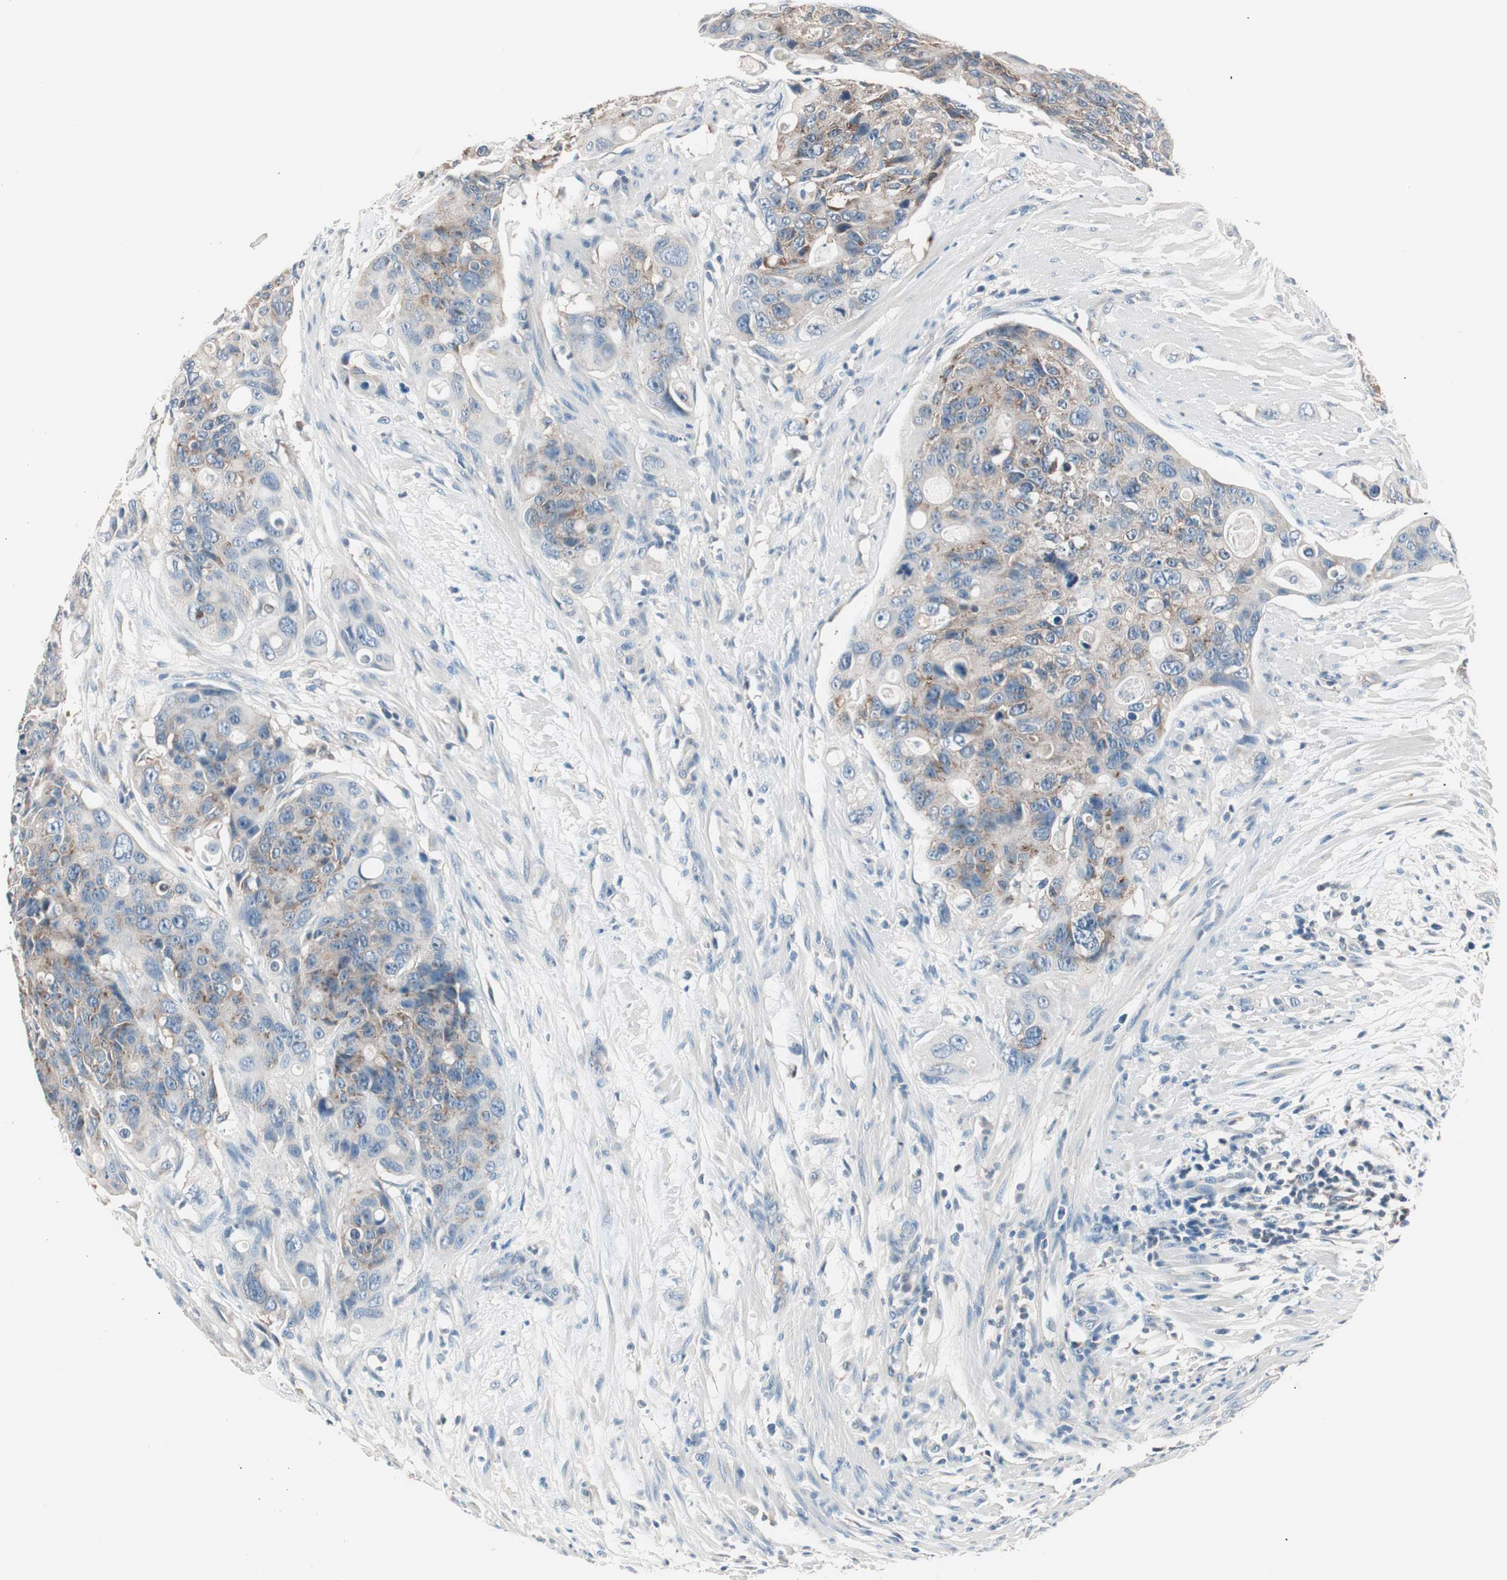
{"staining": {"intensity": "weak", "quantity": "25%-75%", "location": "cytoplasmic/membranous"}, "tissue": "colorectal cancer", "cell_type": "Tumor cells", "image_type": "cancer", "snomed": [{"axis": "morphology", "description": "Adenocarcinoma, NOS"}, {"axis": "topography", "description": "Colon"}], "caption": "A brown stain labels weak cytoplasmic/membranous expression of a protein in human adenocarcinoma (colorectal) tumor cells.", "gene": "RAD54B", "patient": {"sex": "female", "age": 57}}